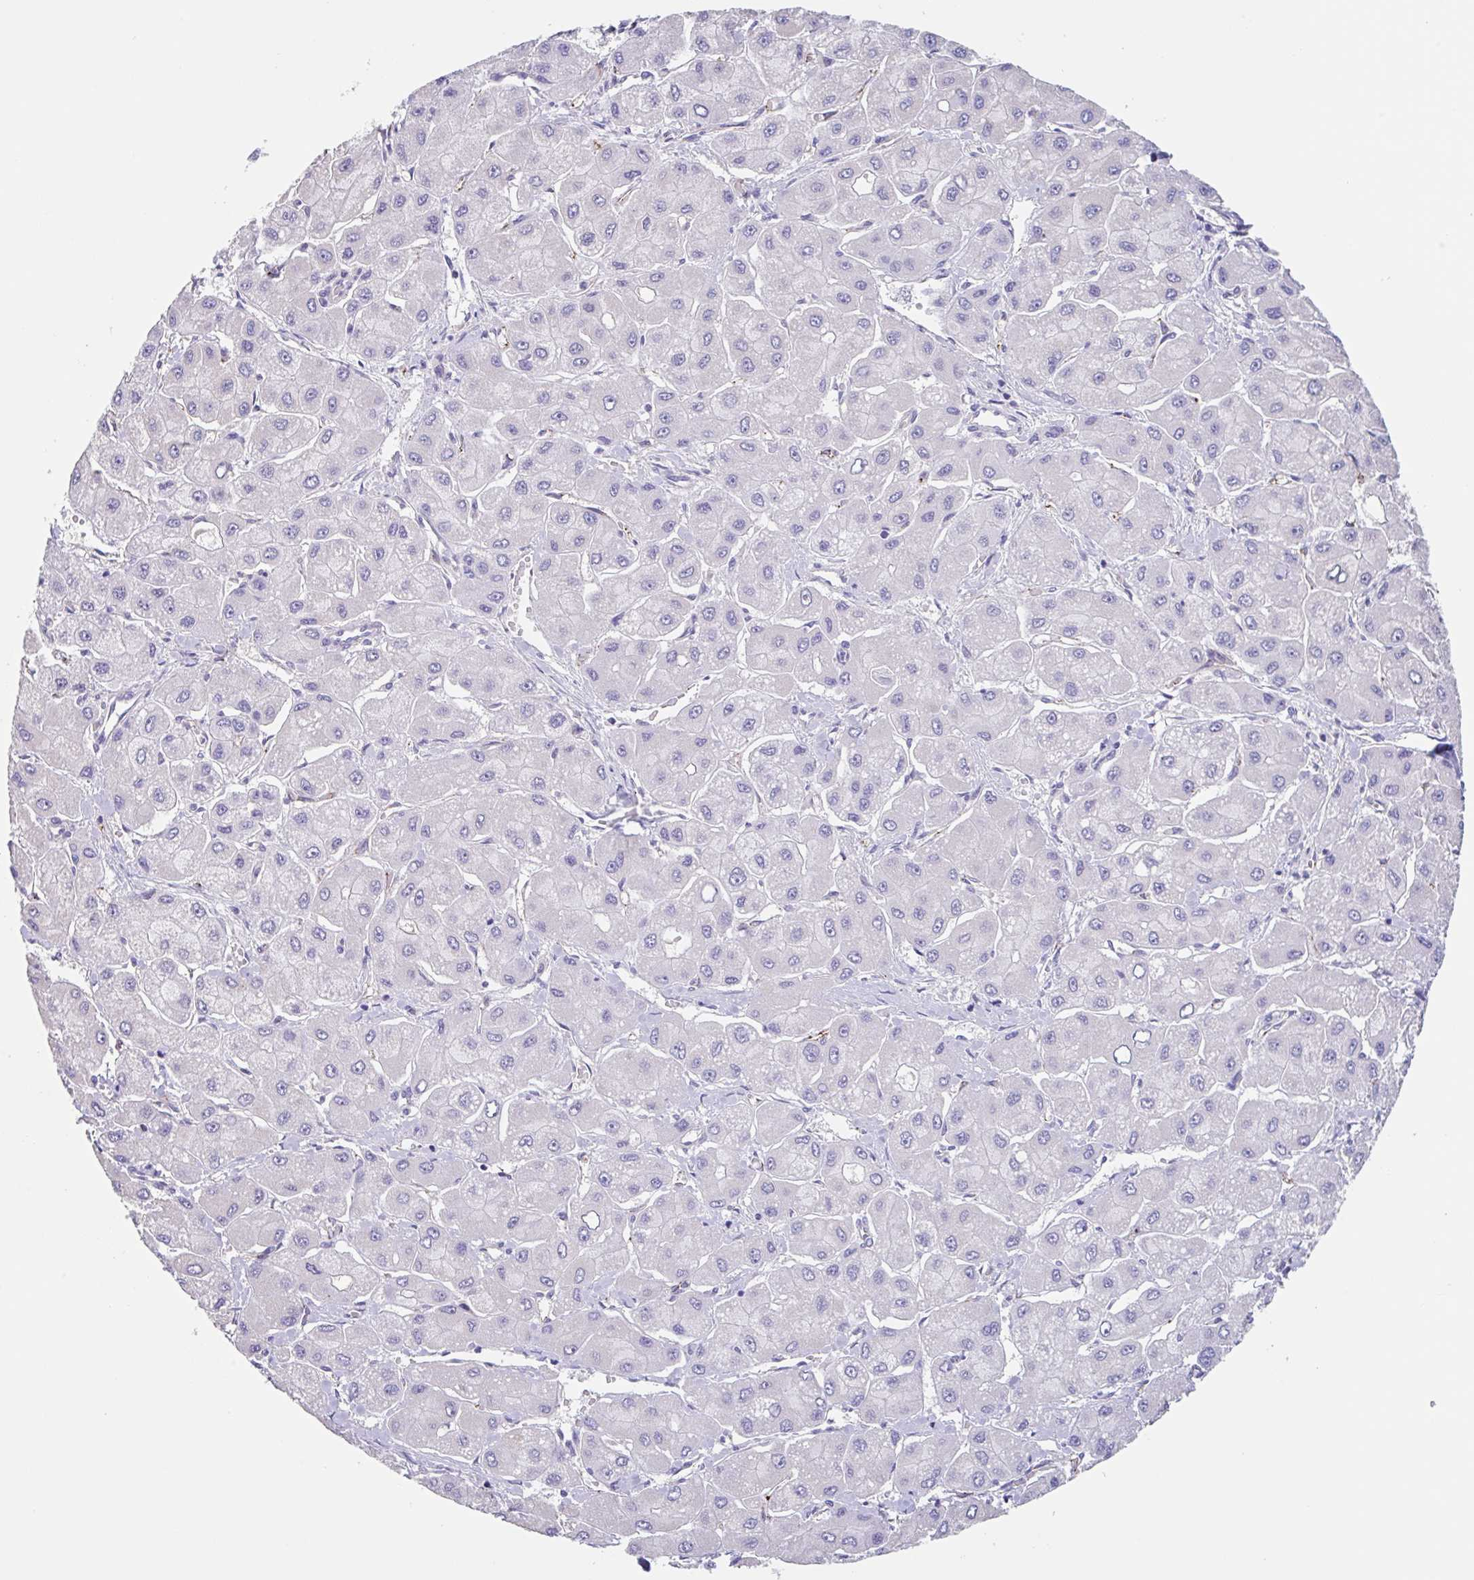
{"staining": {"intensity": "negative", "quantity": "none", "location": "none"}, "tissue": "liver cancer", "cell_type": "Tumor cells", "image_type": "cancer", "snomed": [{"axis": "morphology", "description": "Carcinoma, Hepatocellular, NOS"}, {"axis": "topography", "description": "Liver"}], "caption": "The immunohistochemistry (IHC) micrograph has no significant positivity in tumor cells of hepatocellular carcinoma (liver) tissue.", "gene": "EHD4", "patient": {"sex": "male", "age": 40}}